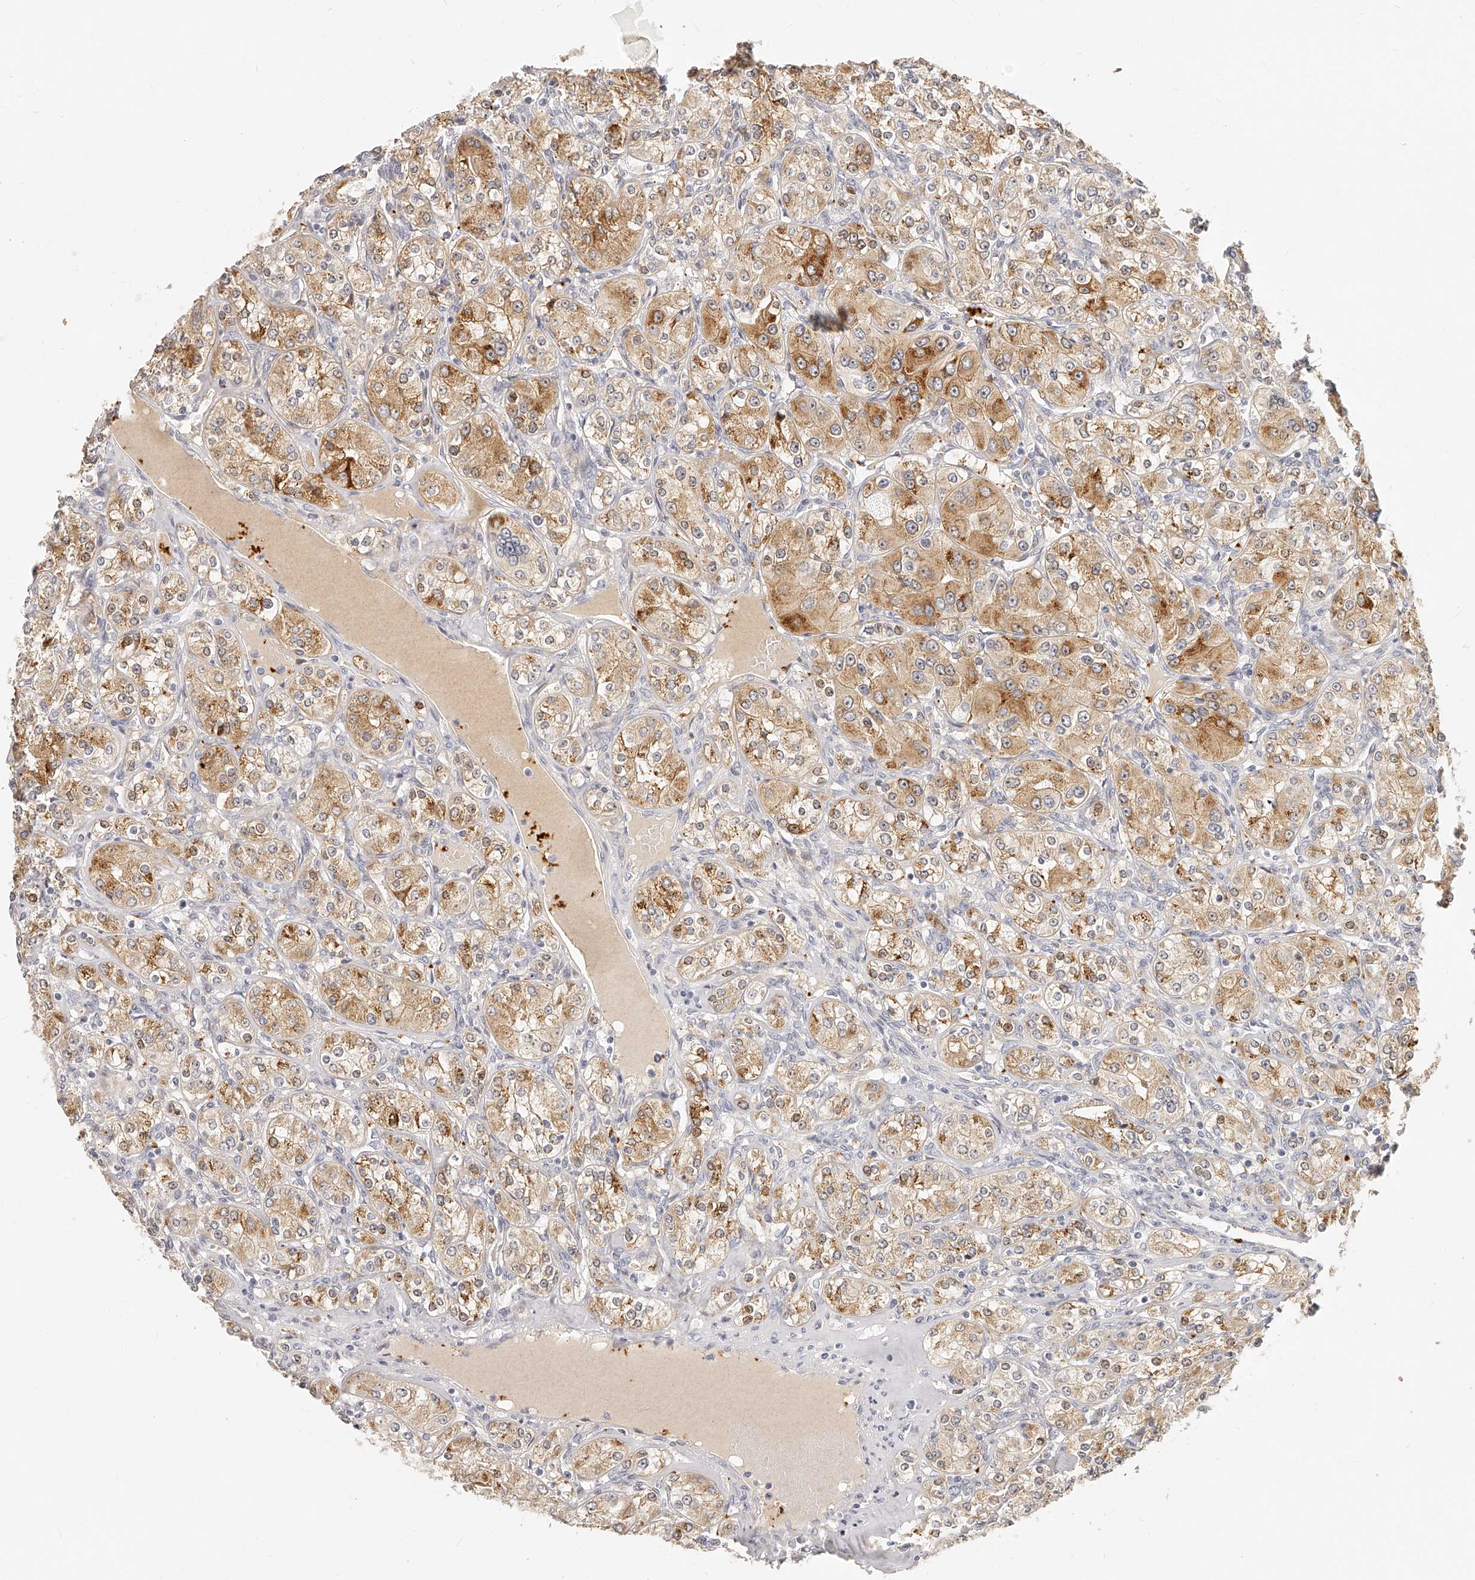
{"staining": {"intensity": "moderate", "quantity": ">75%", "location": "cytoplasmic/membranous"}, "tissue": "renal cancer", "cell_type": "Tumor cells", "image_type": "cancer", "snomed": [{"axis": "morphology", "description": "Adenocarcinoma, NOS"}, {"axis": "topography", "description": "Kidney"}], "caption": "Protein expression analysis of human renal cancer (adenocarcinoma) reveals moderate cytoplasmic/membranous staining in about >75% of tumor cells.", "gene": "ITGB3", "patient": {"sex": "male", "age": 77}}